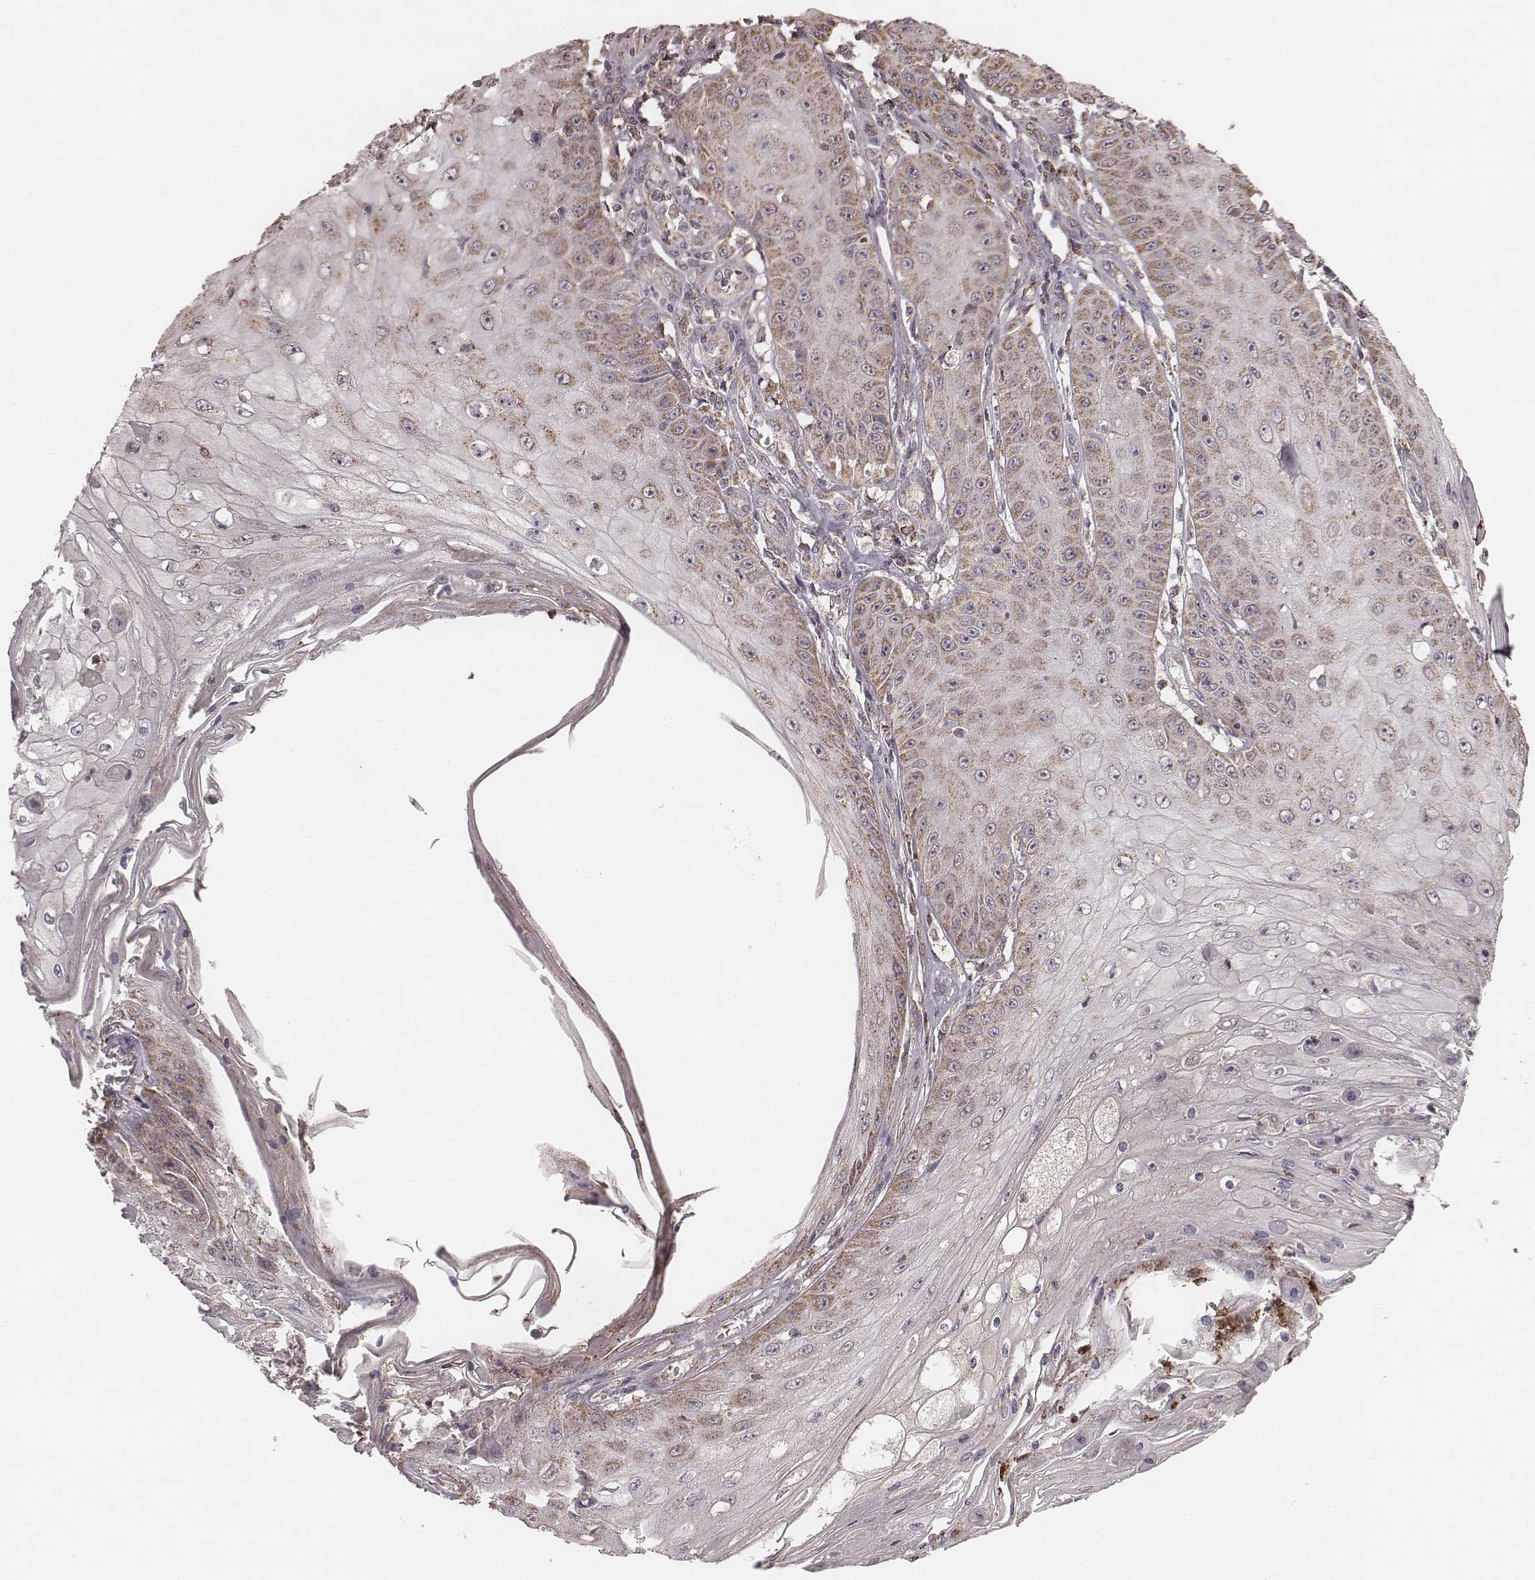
{"staining": {"intensity": "moderate", "quantity": ">75%", "location": "cytoplasmic/membranous"}, "tissue": "skin cancer", "cell_type": "Tumor cells", "image_type": "cancer", "snomed": [{"axis": "morphology", "description": "Squamous cell carcinoma, NOS"}, {"axis": "topography", "description": "Skin"}], "caption": "Human squamous cell carcinoma (skin) stained with a protein marker exhibits moderate staining in tumor cells.", "gene": "PDCD2L", "patient": {"sex": "male", "age": 70}}